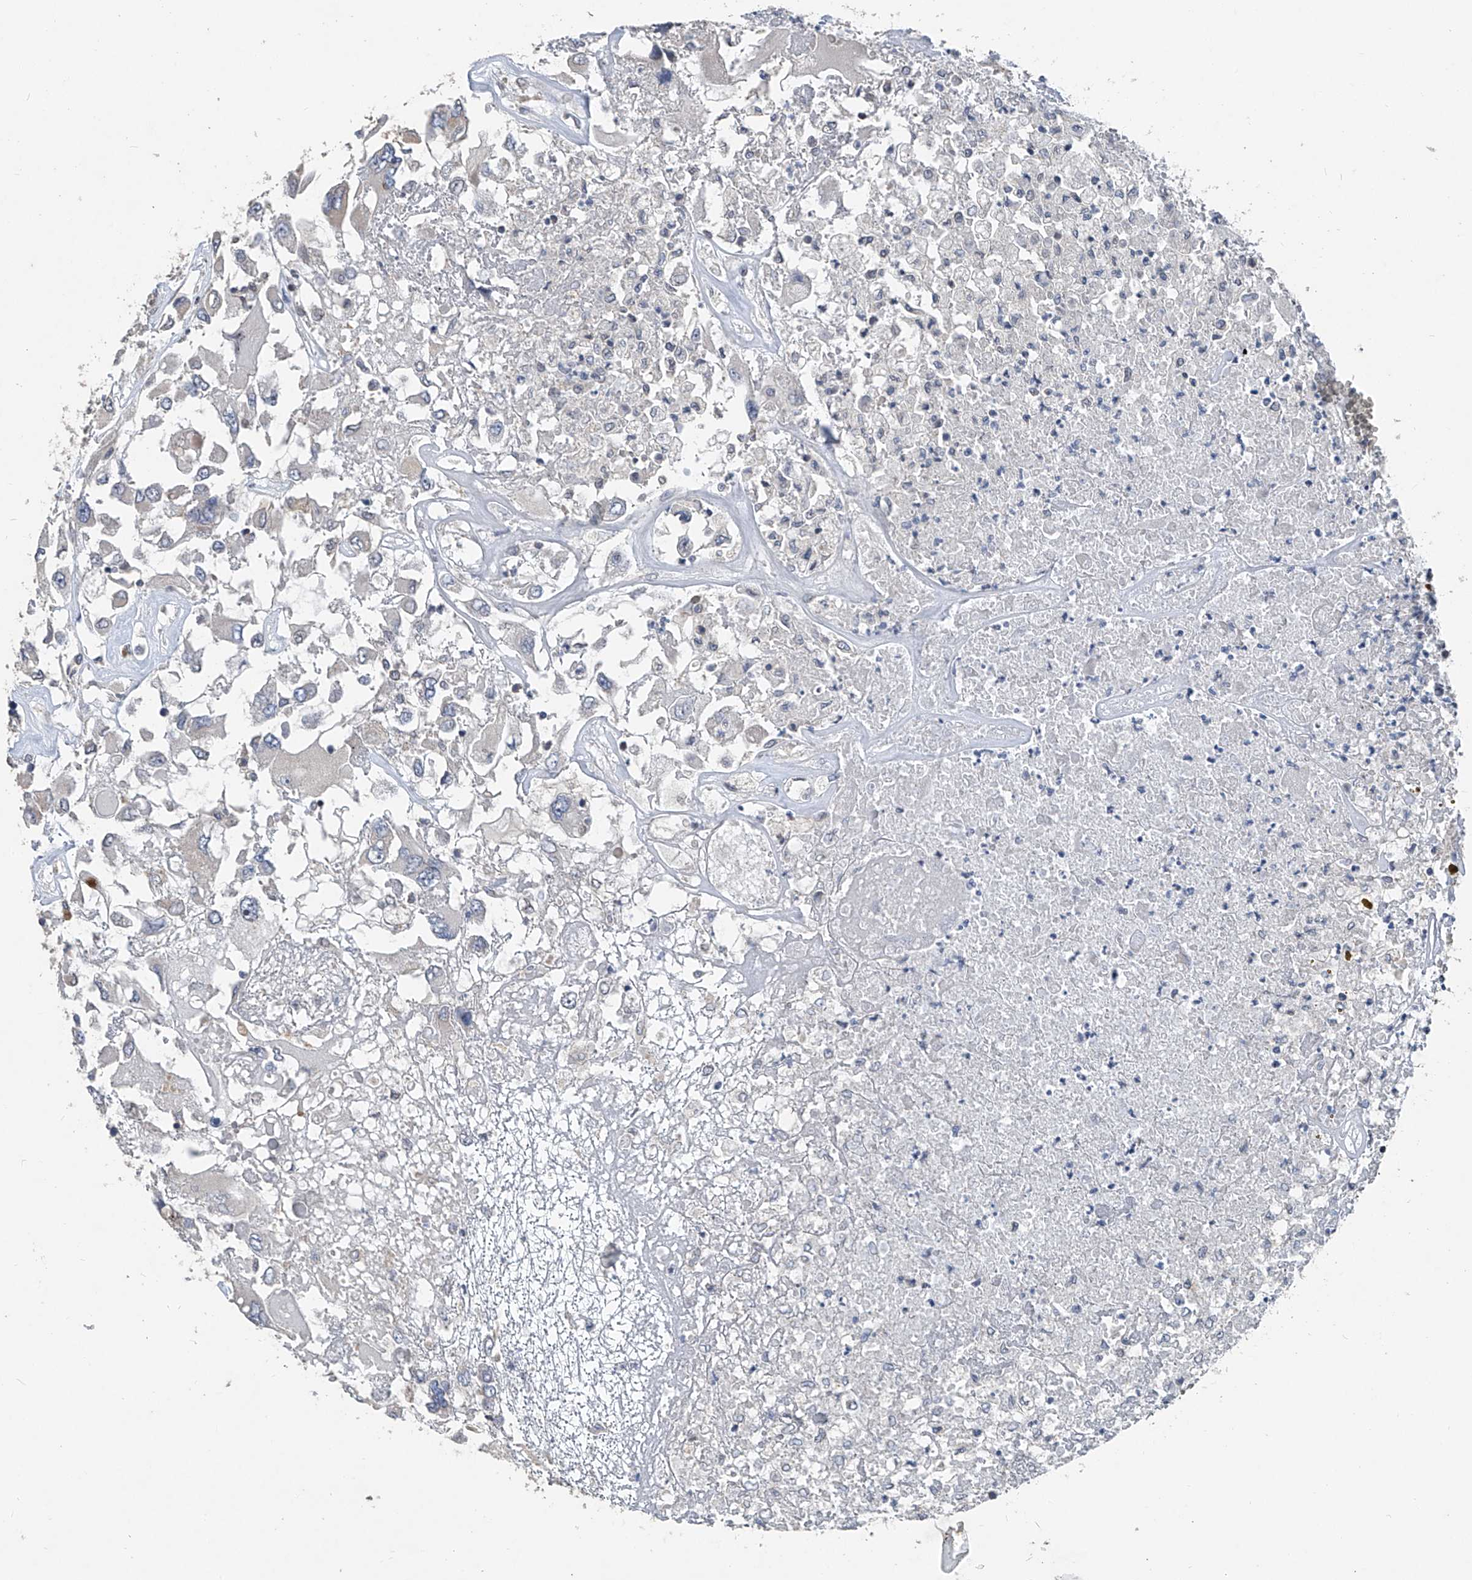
{"staining": {"intensity": "negative", "quantity": "none", "location": "none"}, "tissue": "renal cancer", "cell_type": "Tumor cells", "image_type": "cancer", "snomed": [{"axis": "morphology", "description": "Adenocarcinoma, NOS"}, {"axis": "topography", "description": "Kidney"}], "caption": "Renal cancer (adenocarcinoma) was stained to show a protein in brown. There is no significant positivity in tumor cells. (DAB (3,3'-diaminobenzidine) IHC with hematoxylin counter stain).", "gene": "BCKDHB", "patient": {"sex": "female", "age": 52}}